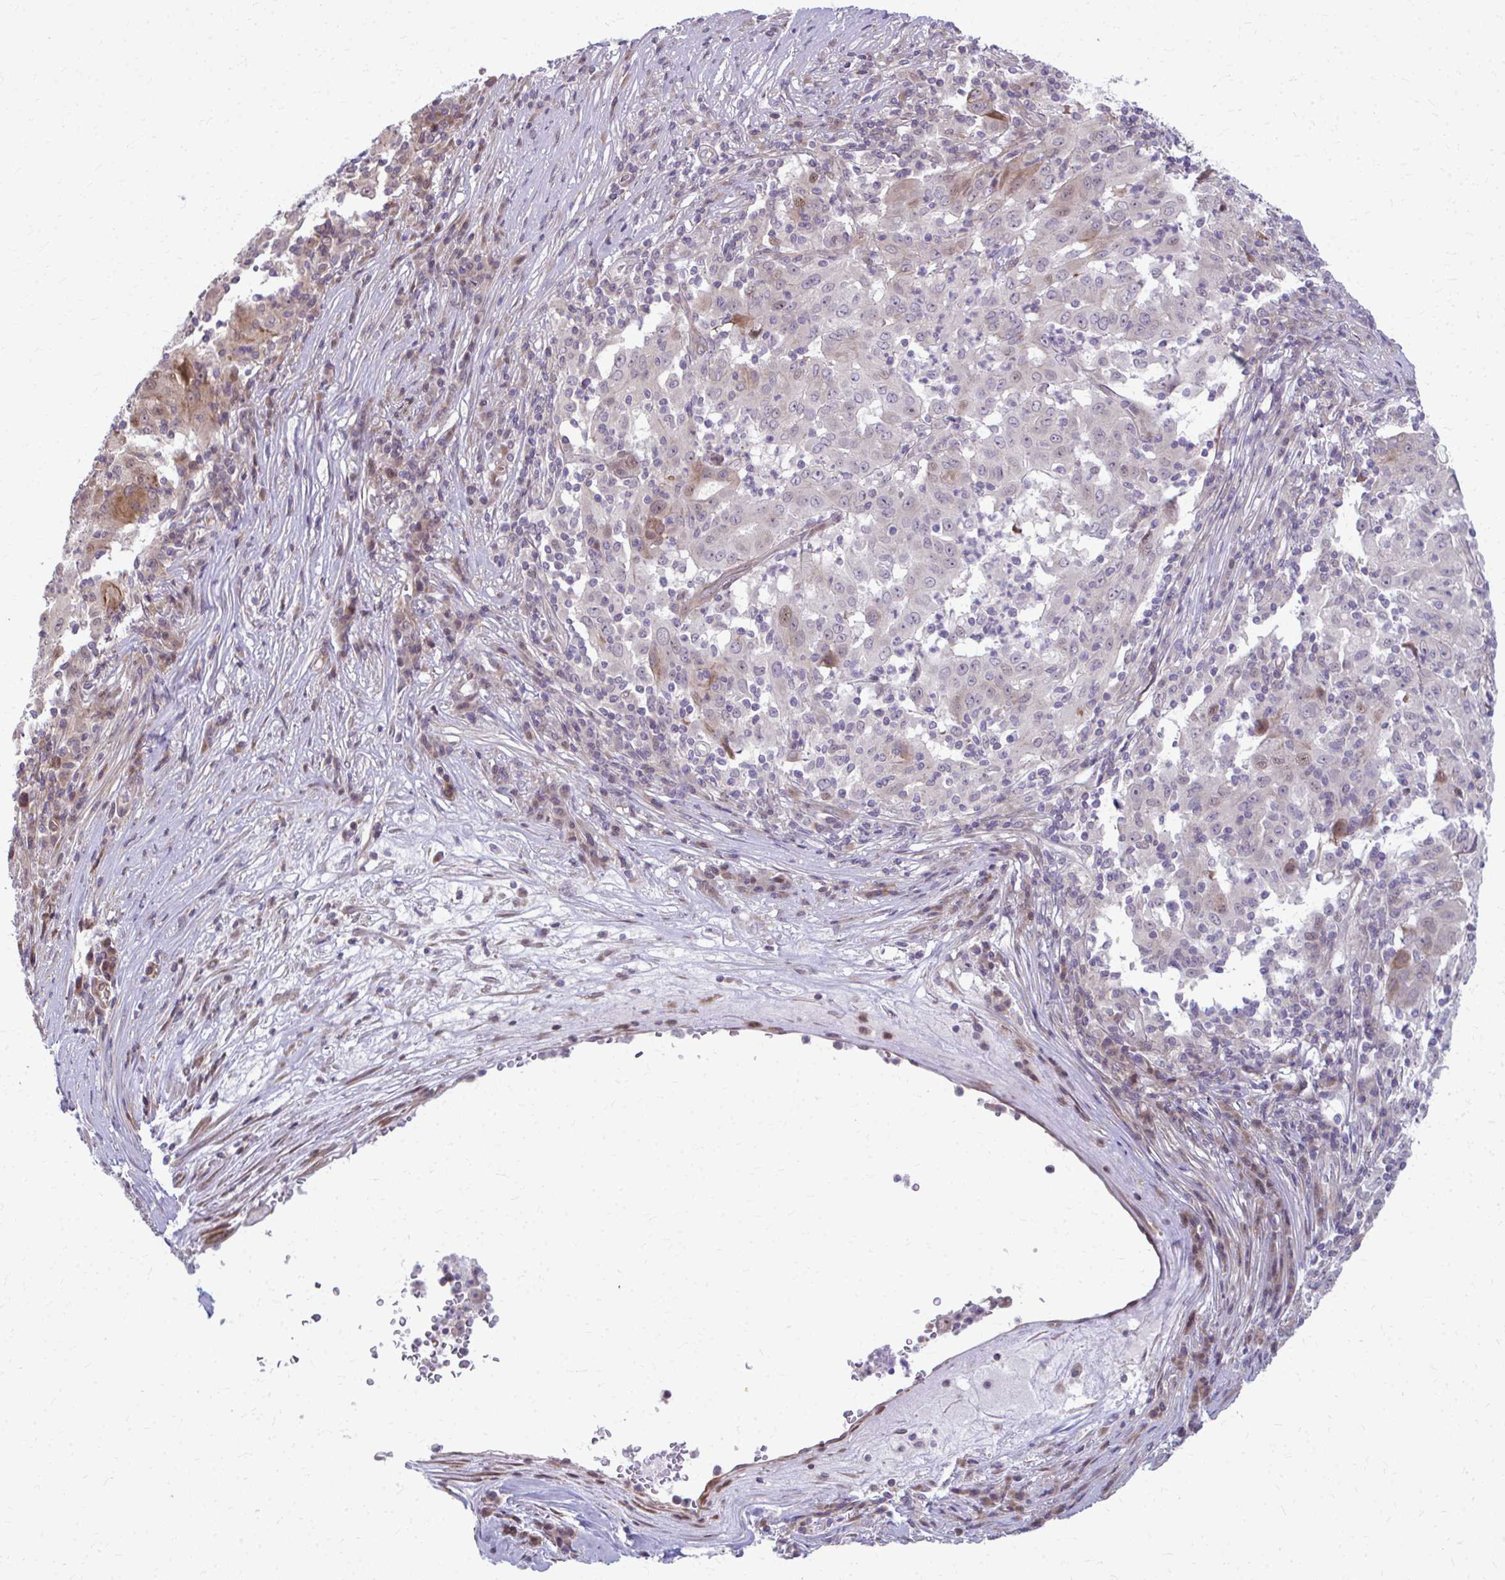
{"staining": {"intensity": "weak", "quantity": "<25%", "location": "cytoplasmic/membranous,nuclear"}, "tissue": "pancreatic cancer", "cell_type": "Tumor cells", "image_type": "cancer", "snomed": [{"axis": "morphology", "description": "Adenocarcinoma, NOS"}, {"axis": "topography", "description": "Pancreas"}], "caption": "An image of human pancreatic cancer (adenocarcinoma) is negative for staining in tumor cells. (Stains: DAB (3,3'-diaminobenzidine) immunohistochemistry with hematoxylin counter stain, Microscopy: brightfield microscopy at high magnification).", "gene": "MAF1", "patient": {"sex": "male", "age": 63}}